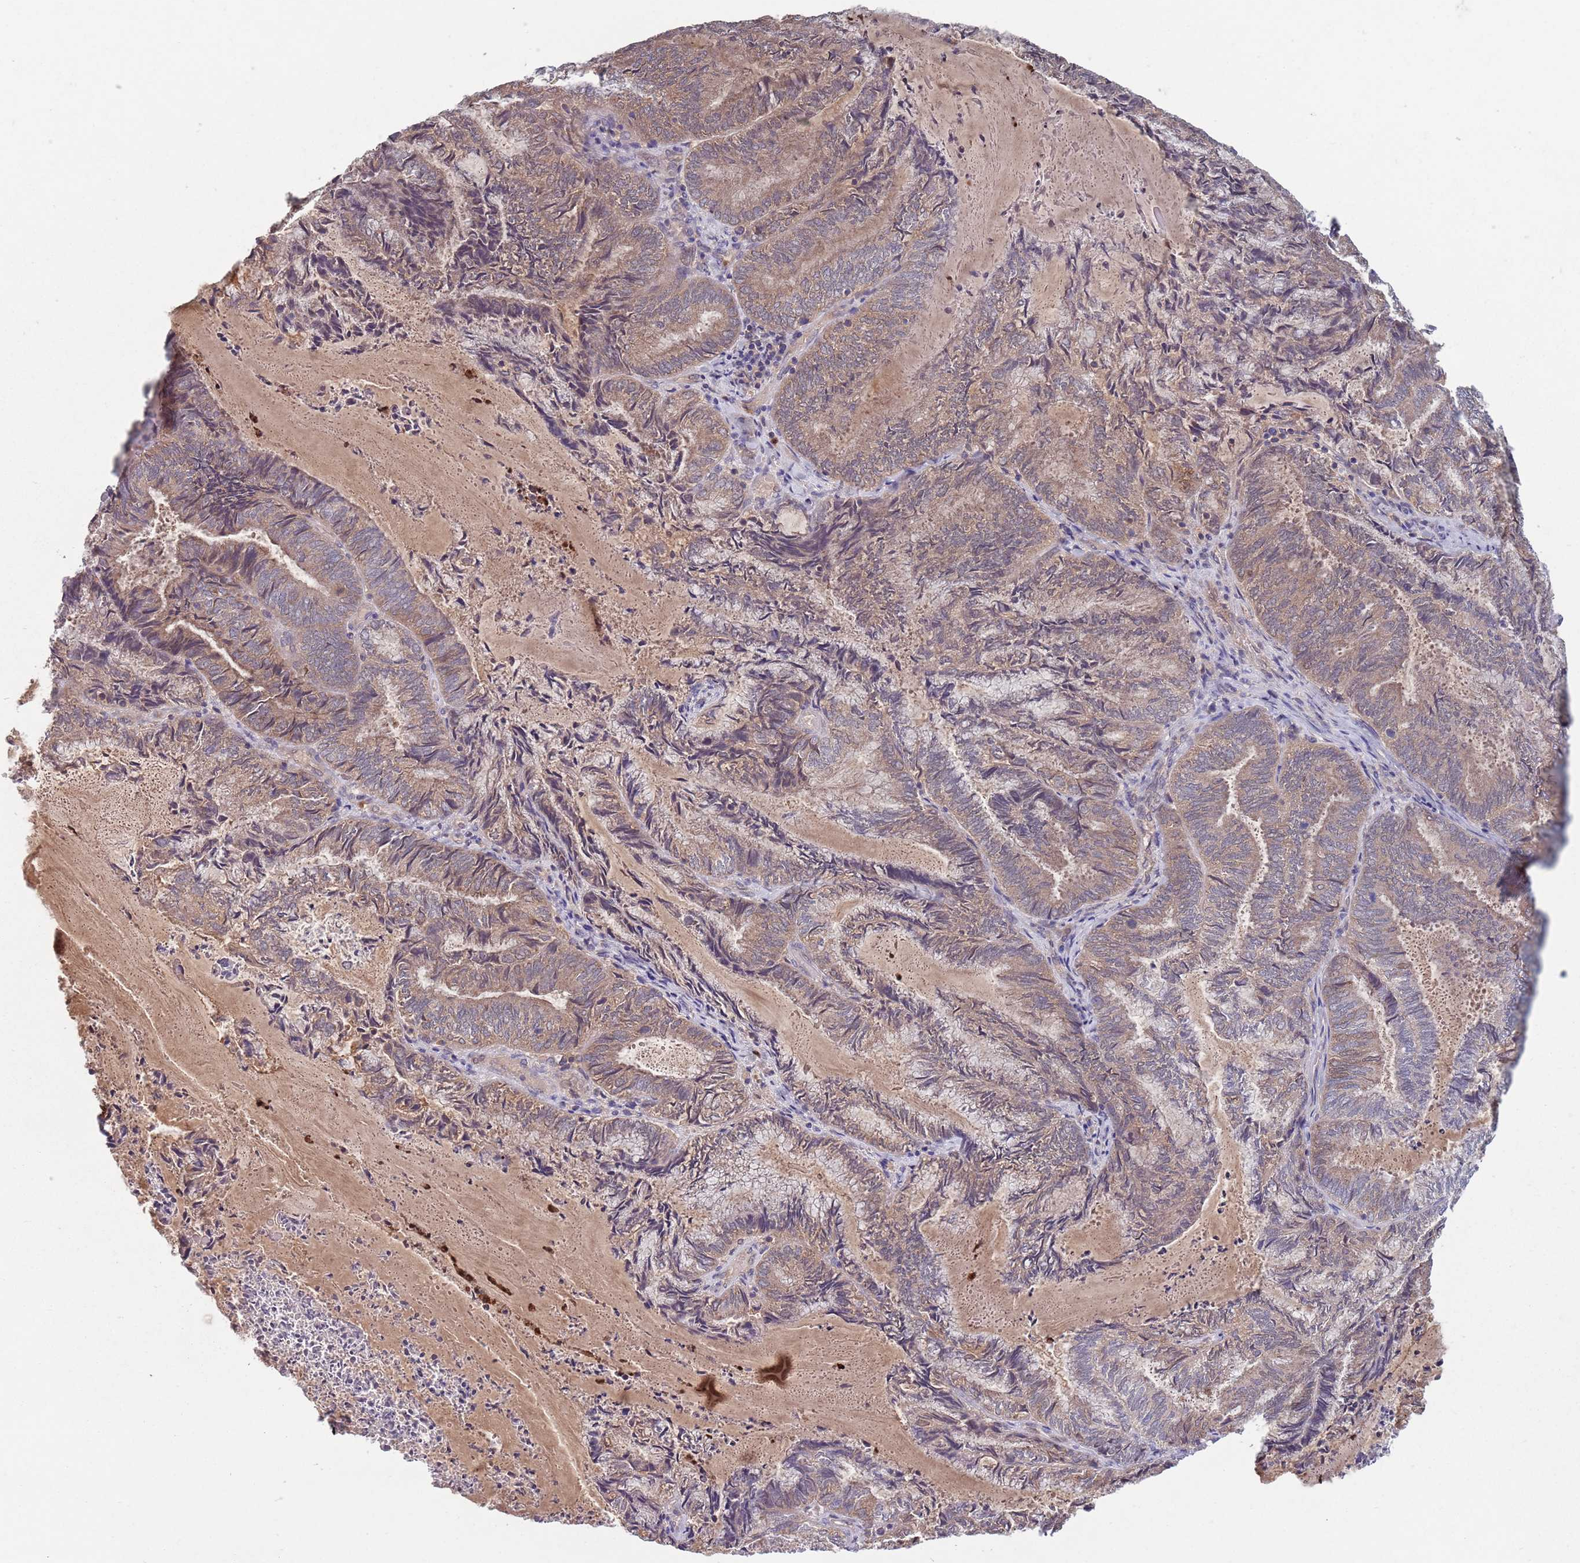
{"staining": {"intensity": "weak", "quantity": "25%-75%", "location": "cytoplasmic/membranous"}, "tissue": "endometrial cancer", "cell_type": "Tumor cells", "image_type": "cancer", "snomed": [{"axis": "morphology", "description": "Adenocarcinoma, NOS"}, {"axis": "topography", "description": "Endometrium"}], "caption": "Weak cytoplasmic/membranous protein staining is present in approximately 25%-75% of tumor cells in adenocarcinoma (endometrial).", "gene": "TYW1", "patient": {"sex": "female", "age": 80}}